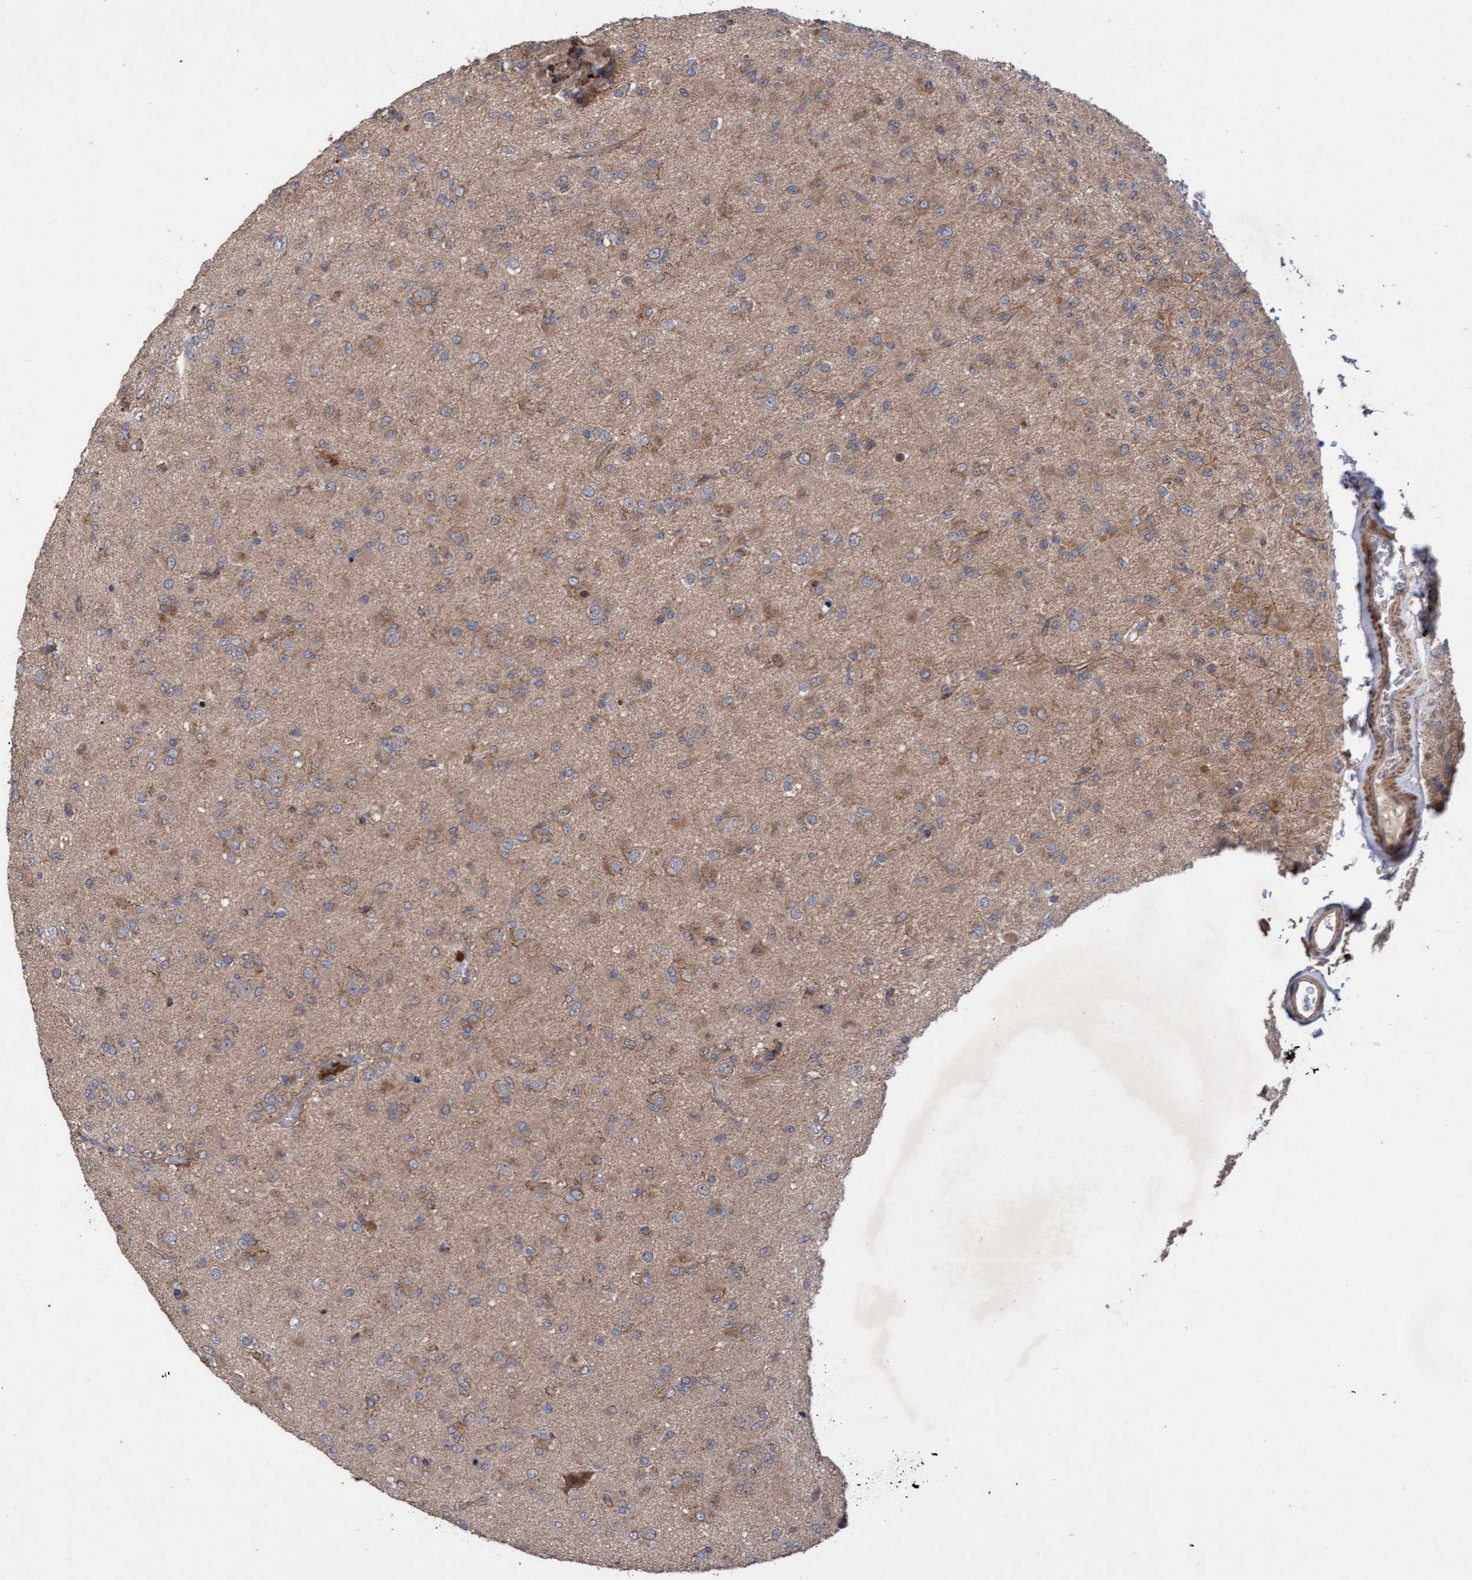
{"staining": {"intensity": "moderate", "quantity": "25%-75%", "location": "cytoplasmic/membranous"}, "tissue": "glioma", "cell_type": "Tumor cells", "image_type": "cancer", "snomed": [{"axis": "morphology", "description": "Glioma, malignant, Low grade"}, {"axis": "topography", "description": "Brain"}], "caption": "There is medium levels of moderate cytoplasmic/membranous positivity in tumor cells of glioma, as demonstrated by immunohistochemical staining (brown color).", "gene": "ELP5", "patient": {"sex": "male", "age": 65}}